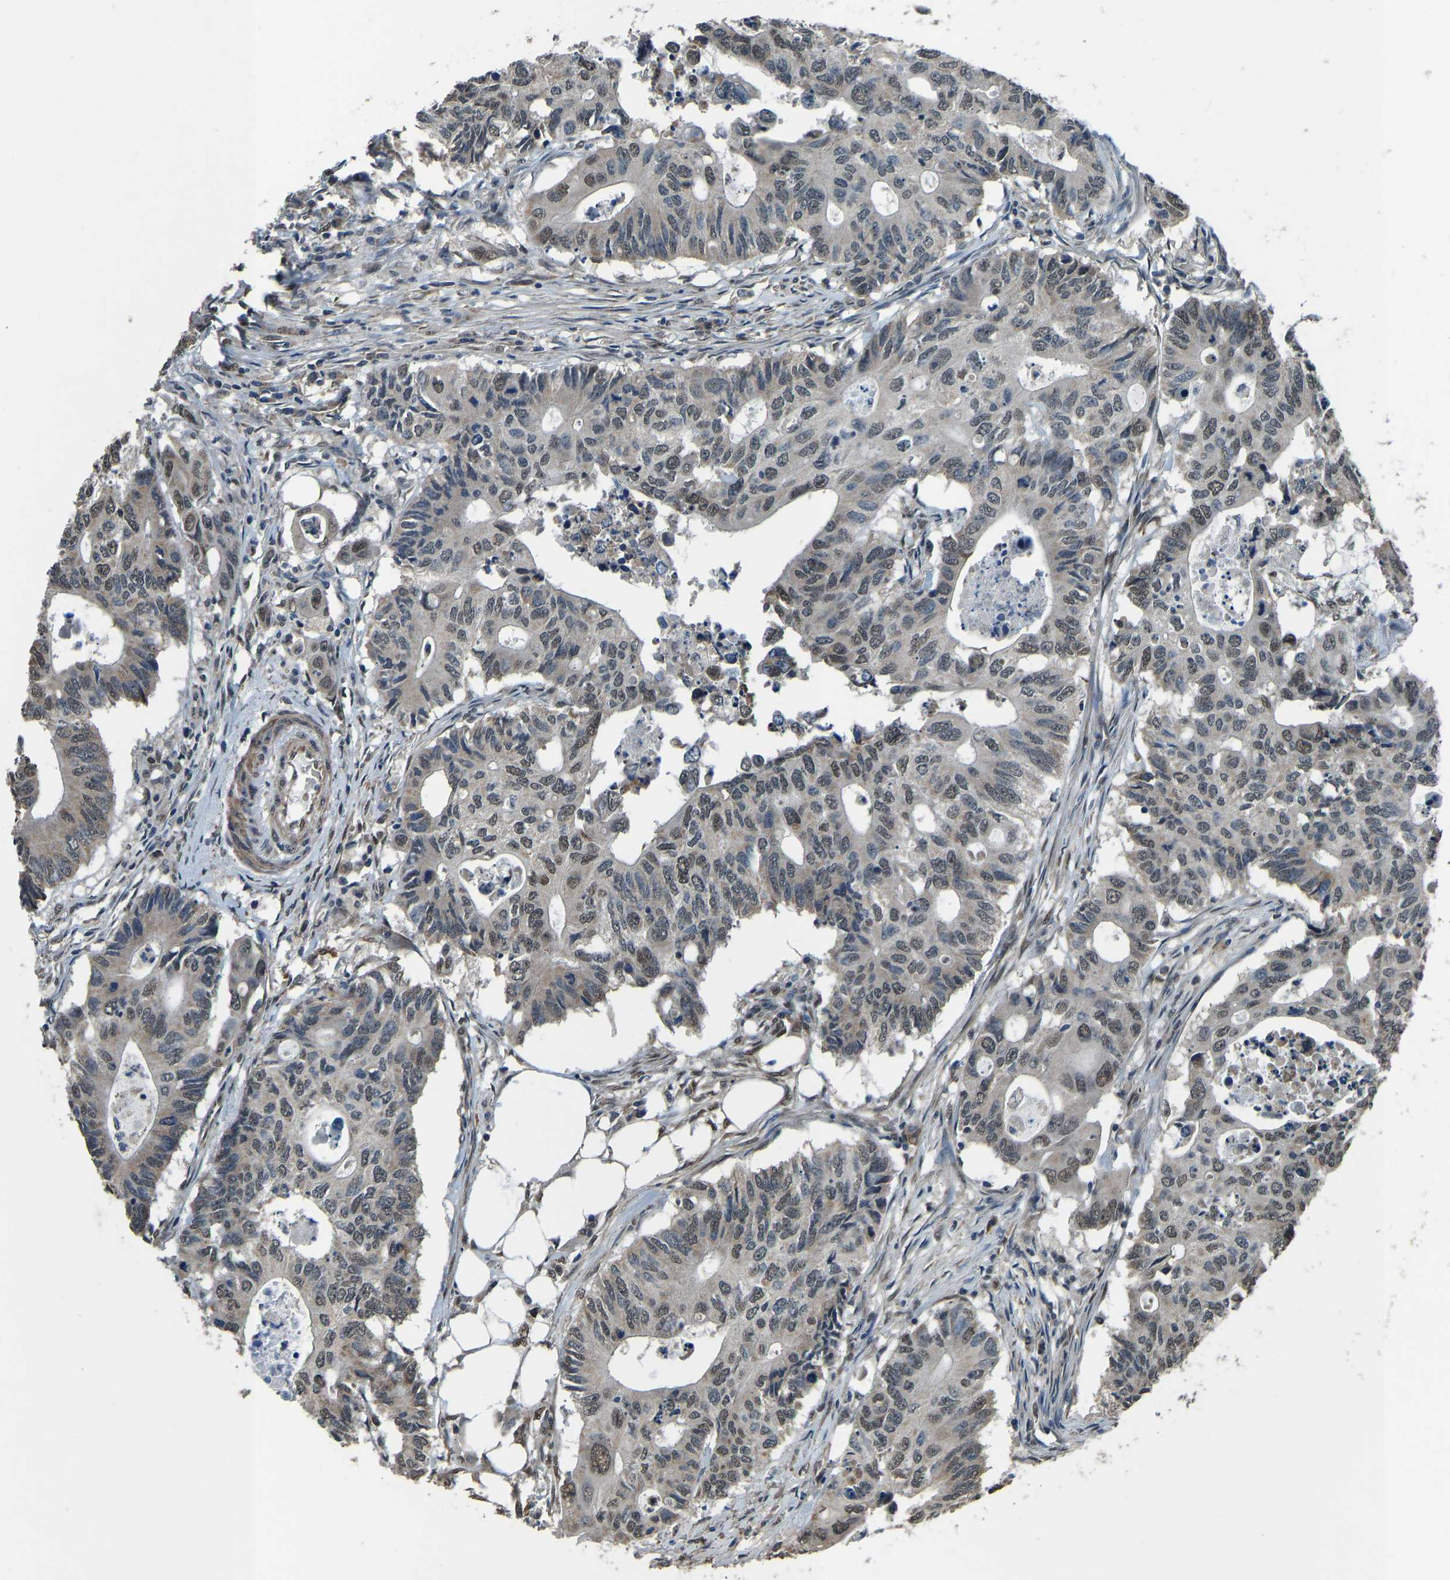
{"staining": {"intensity": "weak", "quantity": "<25%", "location": "nuclear"}, "tissue": "colorectal cancer", "cell_type": "Tumor cells", "image_type": "cancer", "snomed": [{"axis": "morphology", "description": "Adenocarcinoma, NOS"}, {"axis": "topography", "description": "Colon"}], "caption": "This is an immunohistochemistry photomicrograph of human colorectal cancer (adenocarcinoma). There is no expression in tumor cells.", "gene": "FOS", "patient": {"sex": "male", "age": 71}}